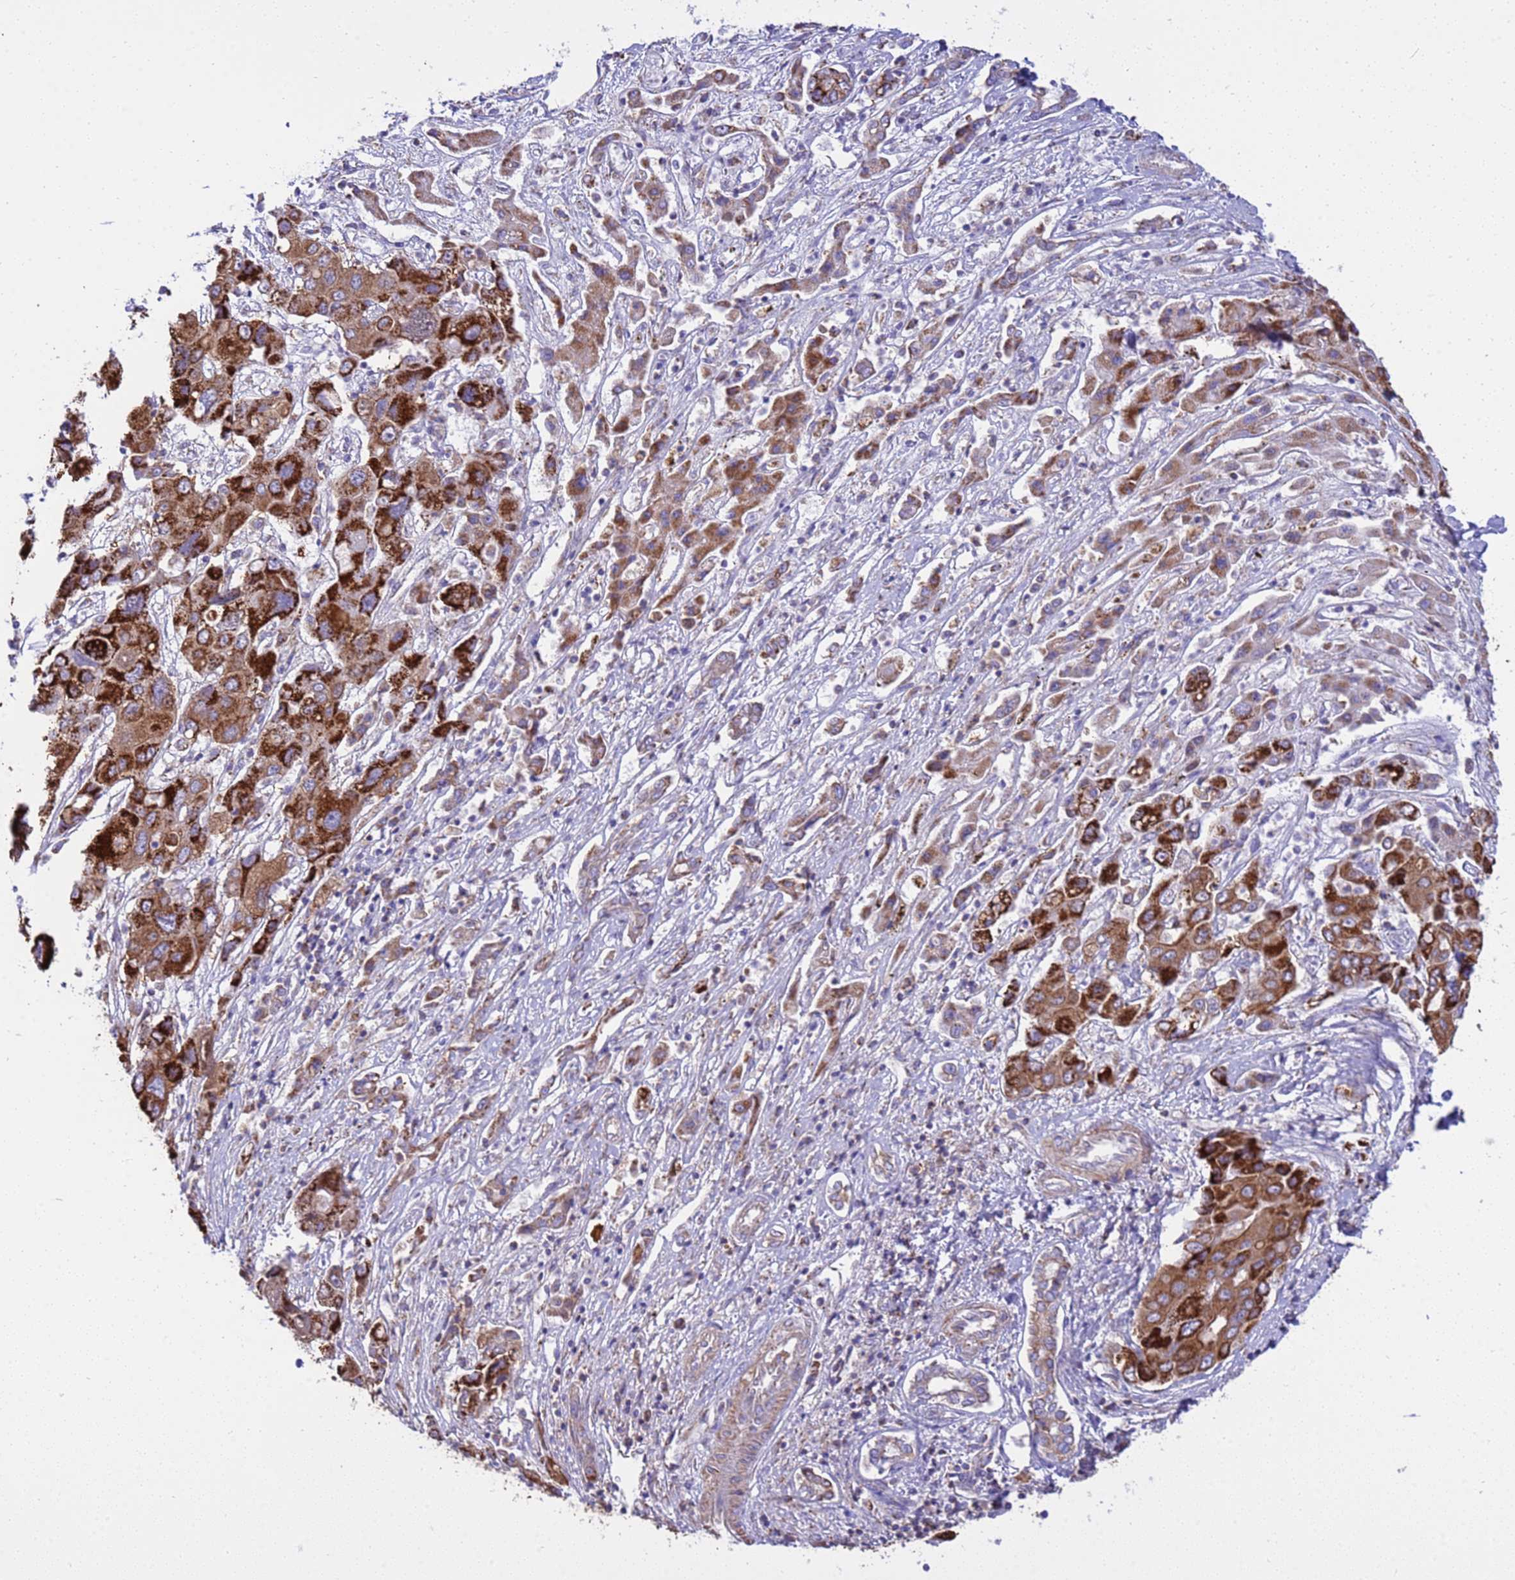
{"staining": {"intensity": "strong", "quantity": ">75%", "location": "cytoplasmic/membranous"}, "tissue": "liver cancer", "cell_type": "Tumor cells", "image_type": "cancer", "snomed": [{"axis": "morphology", "description": "Cholangiocarcinoma"}, {"axis": "topography", "description": "Liver"}], "caption": "This photomicrograph exhibits cholangiocarcinoma (liver) stained with IHC to label a protein in brown. The cytoplasmic/membranous of tumor cells show strong positivity for the protein. Nuclei are counter-stained blue.", "gene": "RNF165", "patient": {"sex": "male", "age": 67}}